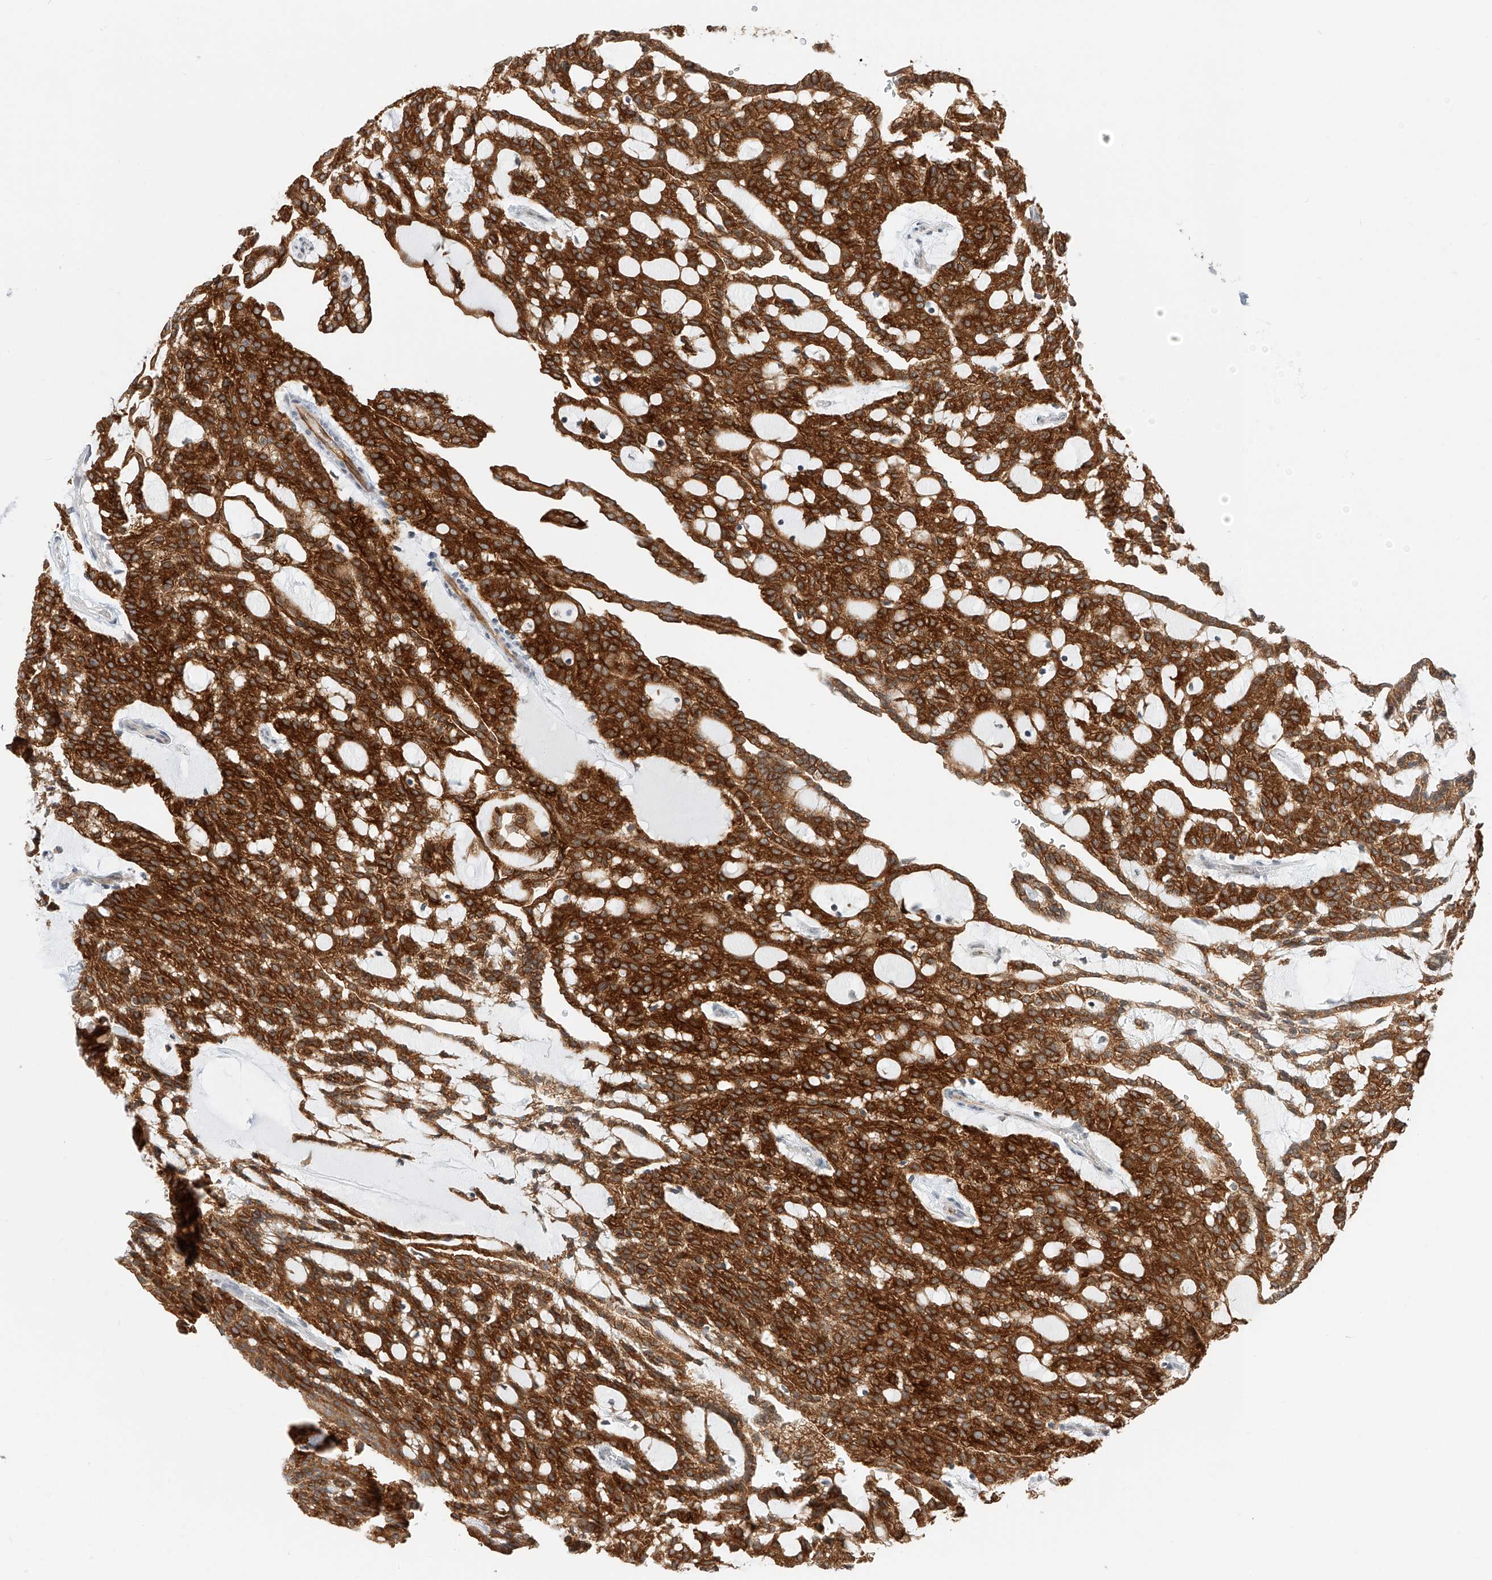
{"staining": {"intensity": "strong", "quantity": ">75%", "location": "cytoplasmic/membranous"}, "tissue": "renal cancer", "cell_type": "Tumor cells", "image_type": "cancer", "snomed": [{"axis": "morphology", "description": "Adenocarcinoma, NOS"}, {"axis": "topography", "description": "Kidney"}], "caption": "This histopathology image displays IHC staining of human adenocarcinoma (renal), with high strong cytoplasmic/membranous staining in about >75% of tumor cells.", "gene": "CARMIL1", "patient": {"sex": "male", "age": 63}}